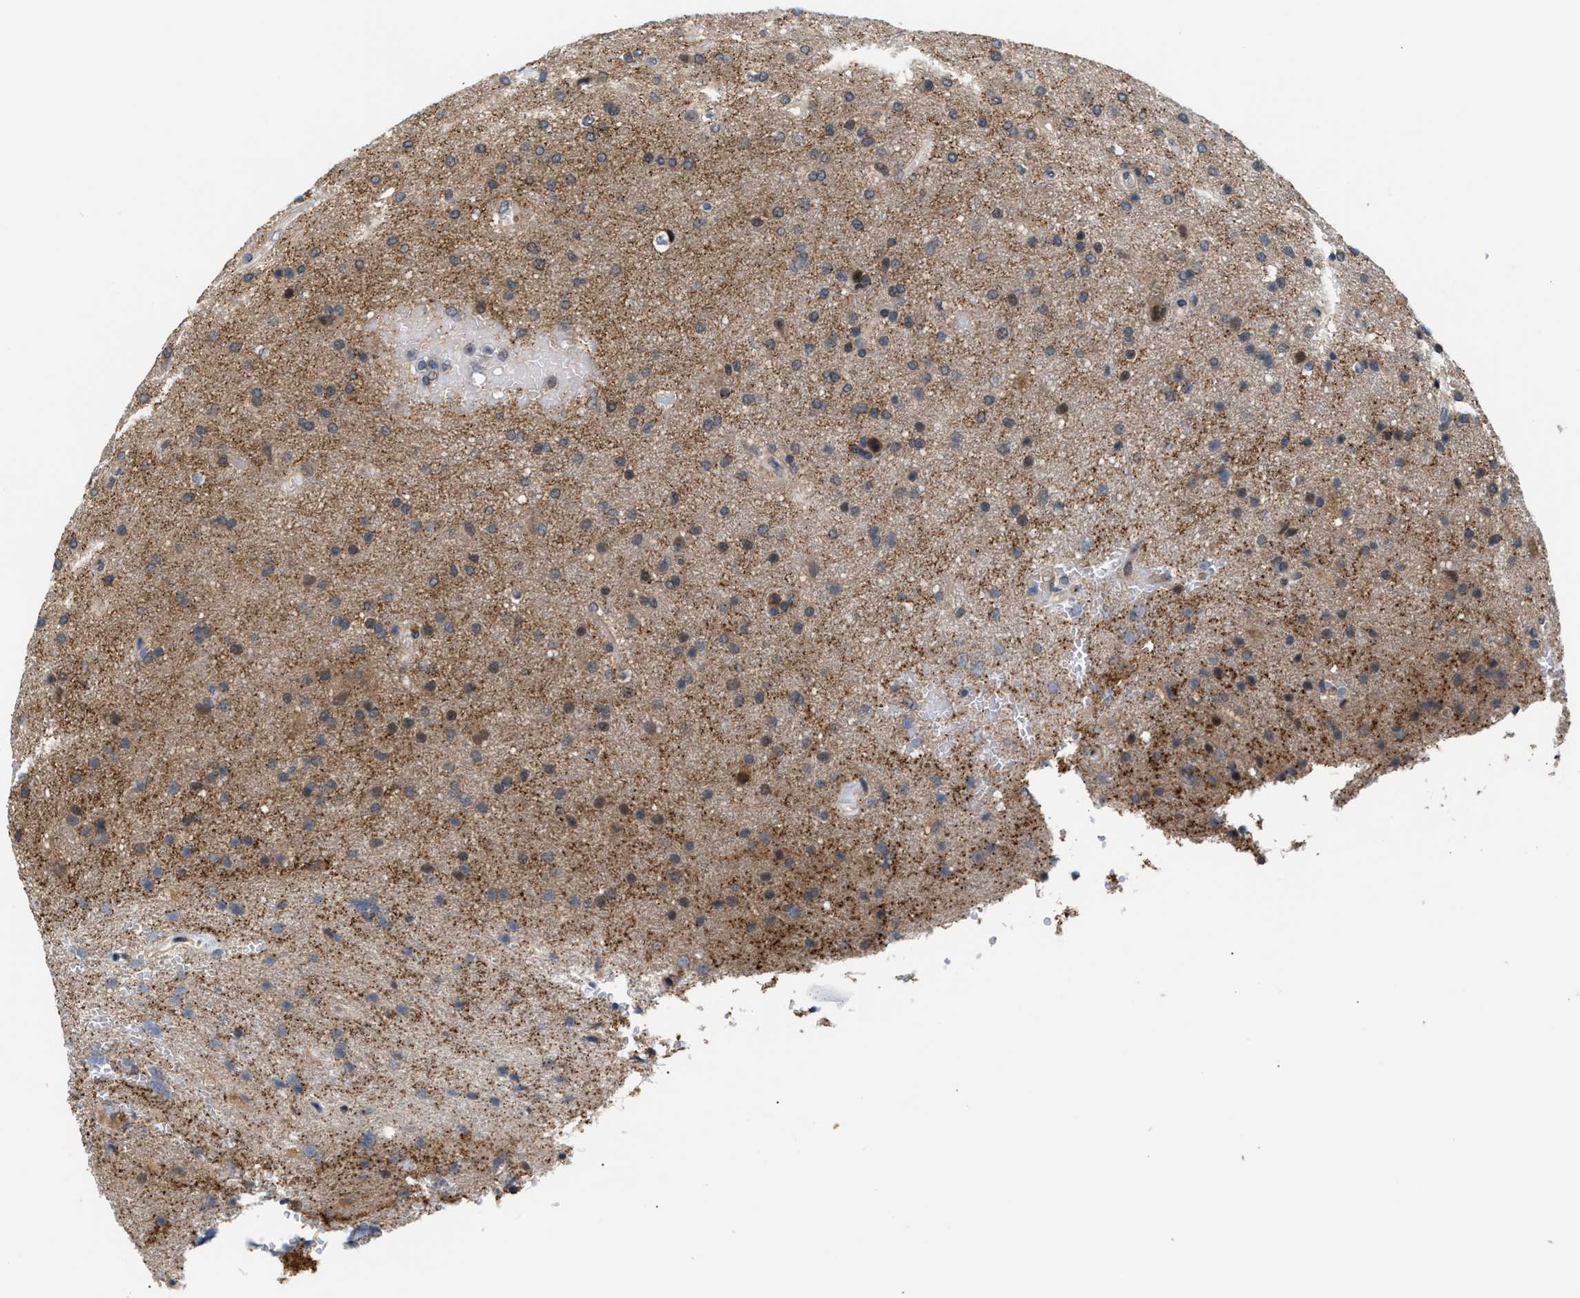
{"staining": {"intensity": "moderate", "quantity": "25%-75%", "location": "cytoplasmic/membranous,nuclear"}, "tissue": "glioma", "cell_type": "Tumor cells", "image_type": "cancer", "snomed": [{"axis": "morphology", "description": "Glioma, malignant, High grade"}, {"axis": "topography", "description": "Brain"}], "caption": "Glioma stained with a brown dye shows moderate cytoplasmic/membranous and nuclear positive staining in approximately 25%-75% of tumor cells.", "gene": "TXNRD3", "patient": {"sex": "male", "age": 72}}